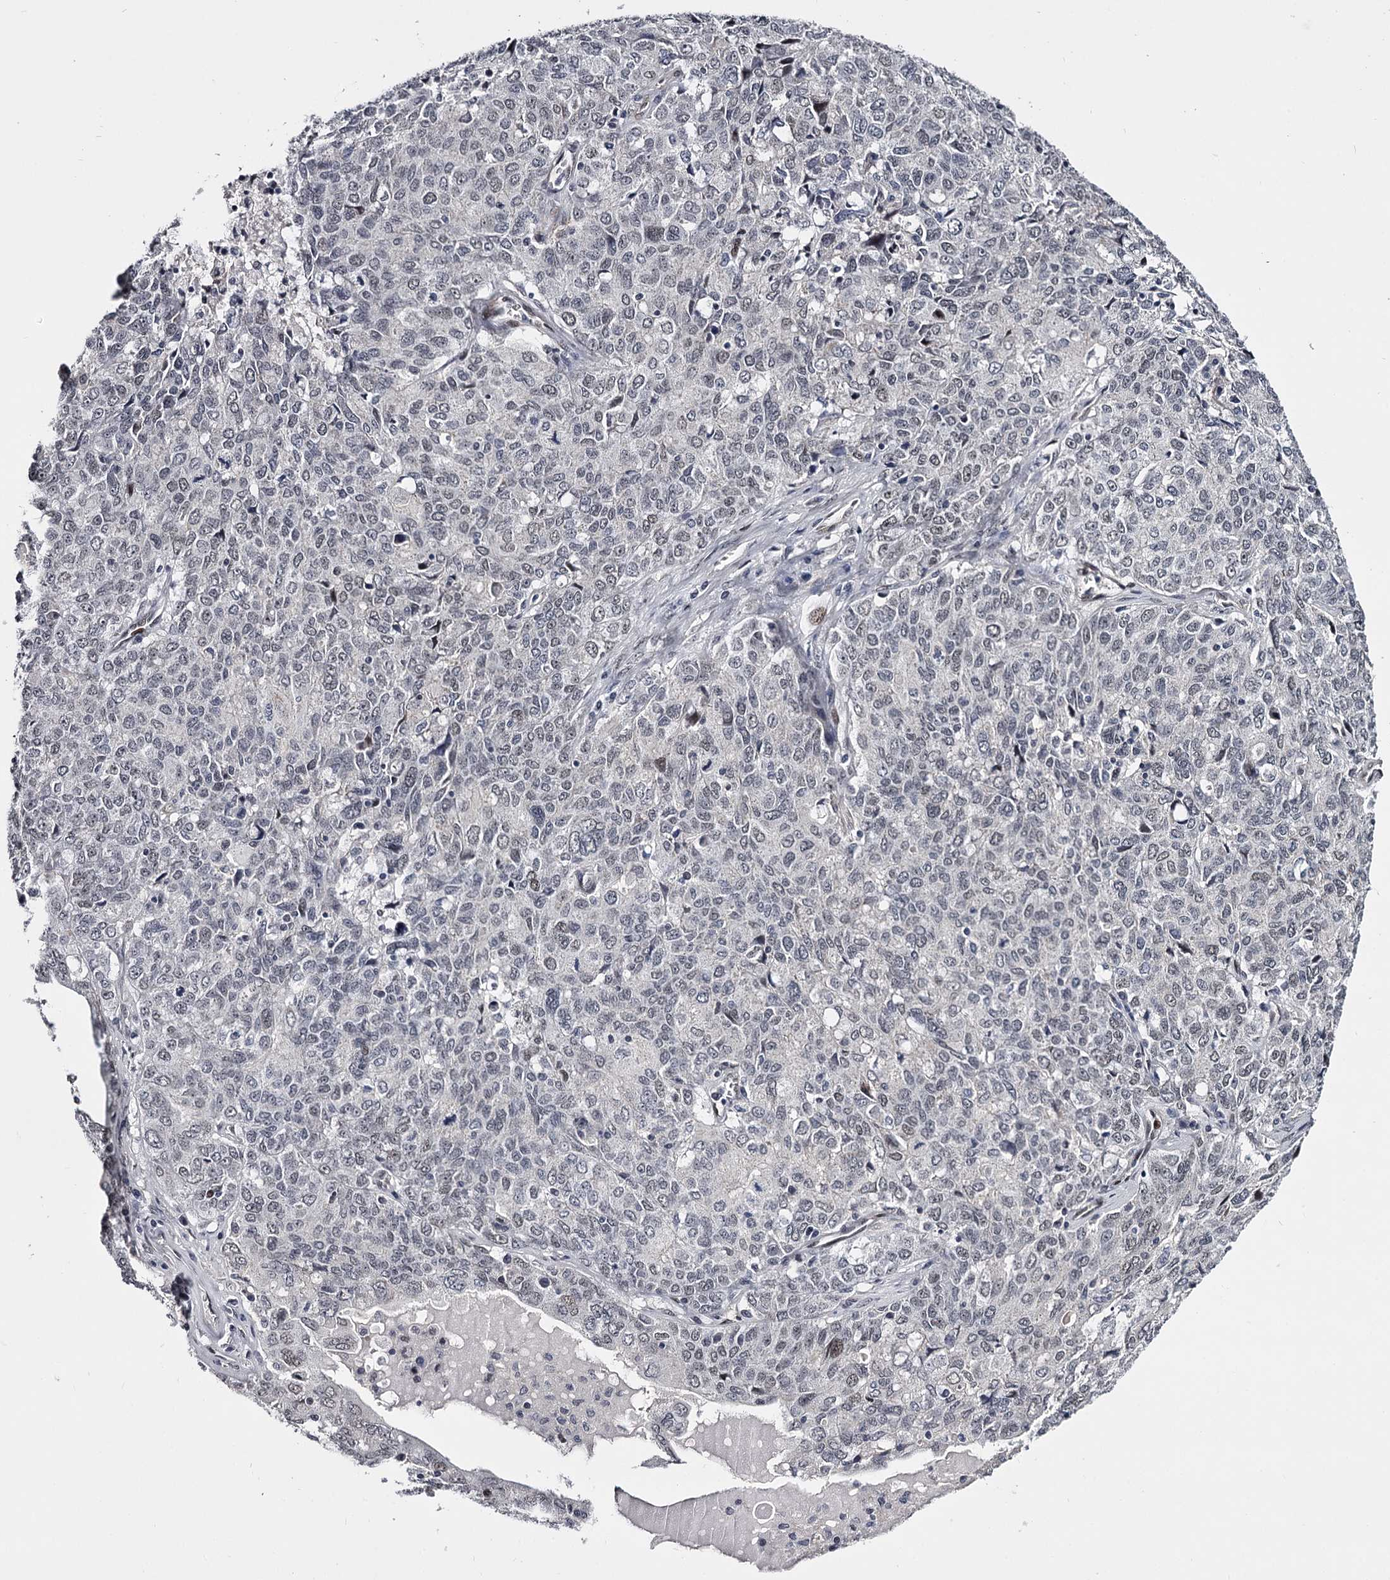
{"staining": {"intensity": "negative", "quantity": "none", "location": "none"}, "tissue": "ovarian cancer", "cell_type": "Tumor cells", "image_type": "cancer", "snomed": [{"axis": "morphology", "description": "Carcinoma, endometroid"}, {"axis": "topography", "description": "Ovary"}], "caption": "Immunohistochemical staining of human ovarian endometroid carcinoma exhibits no significant positivity in tumor cells.", "gene": "OVOL2", "patient": {"sex": "female", "age": 62}}